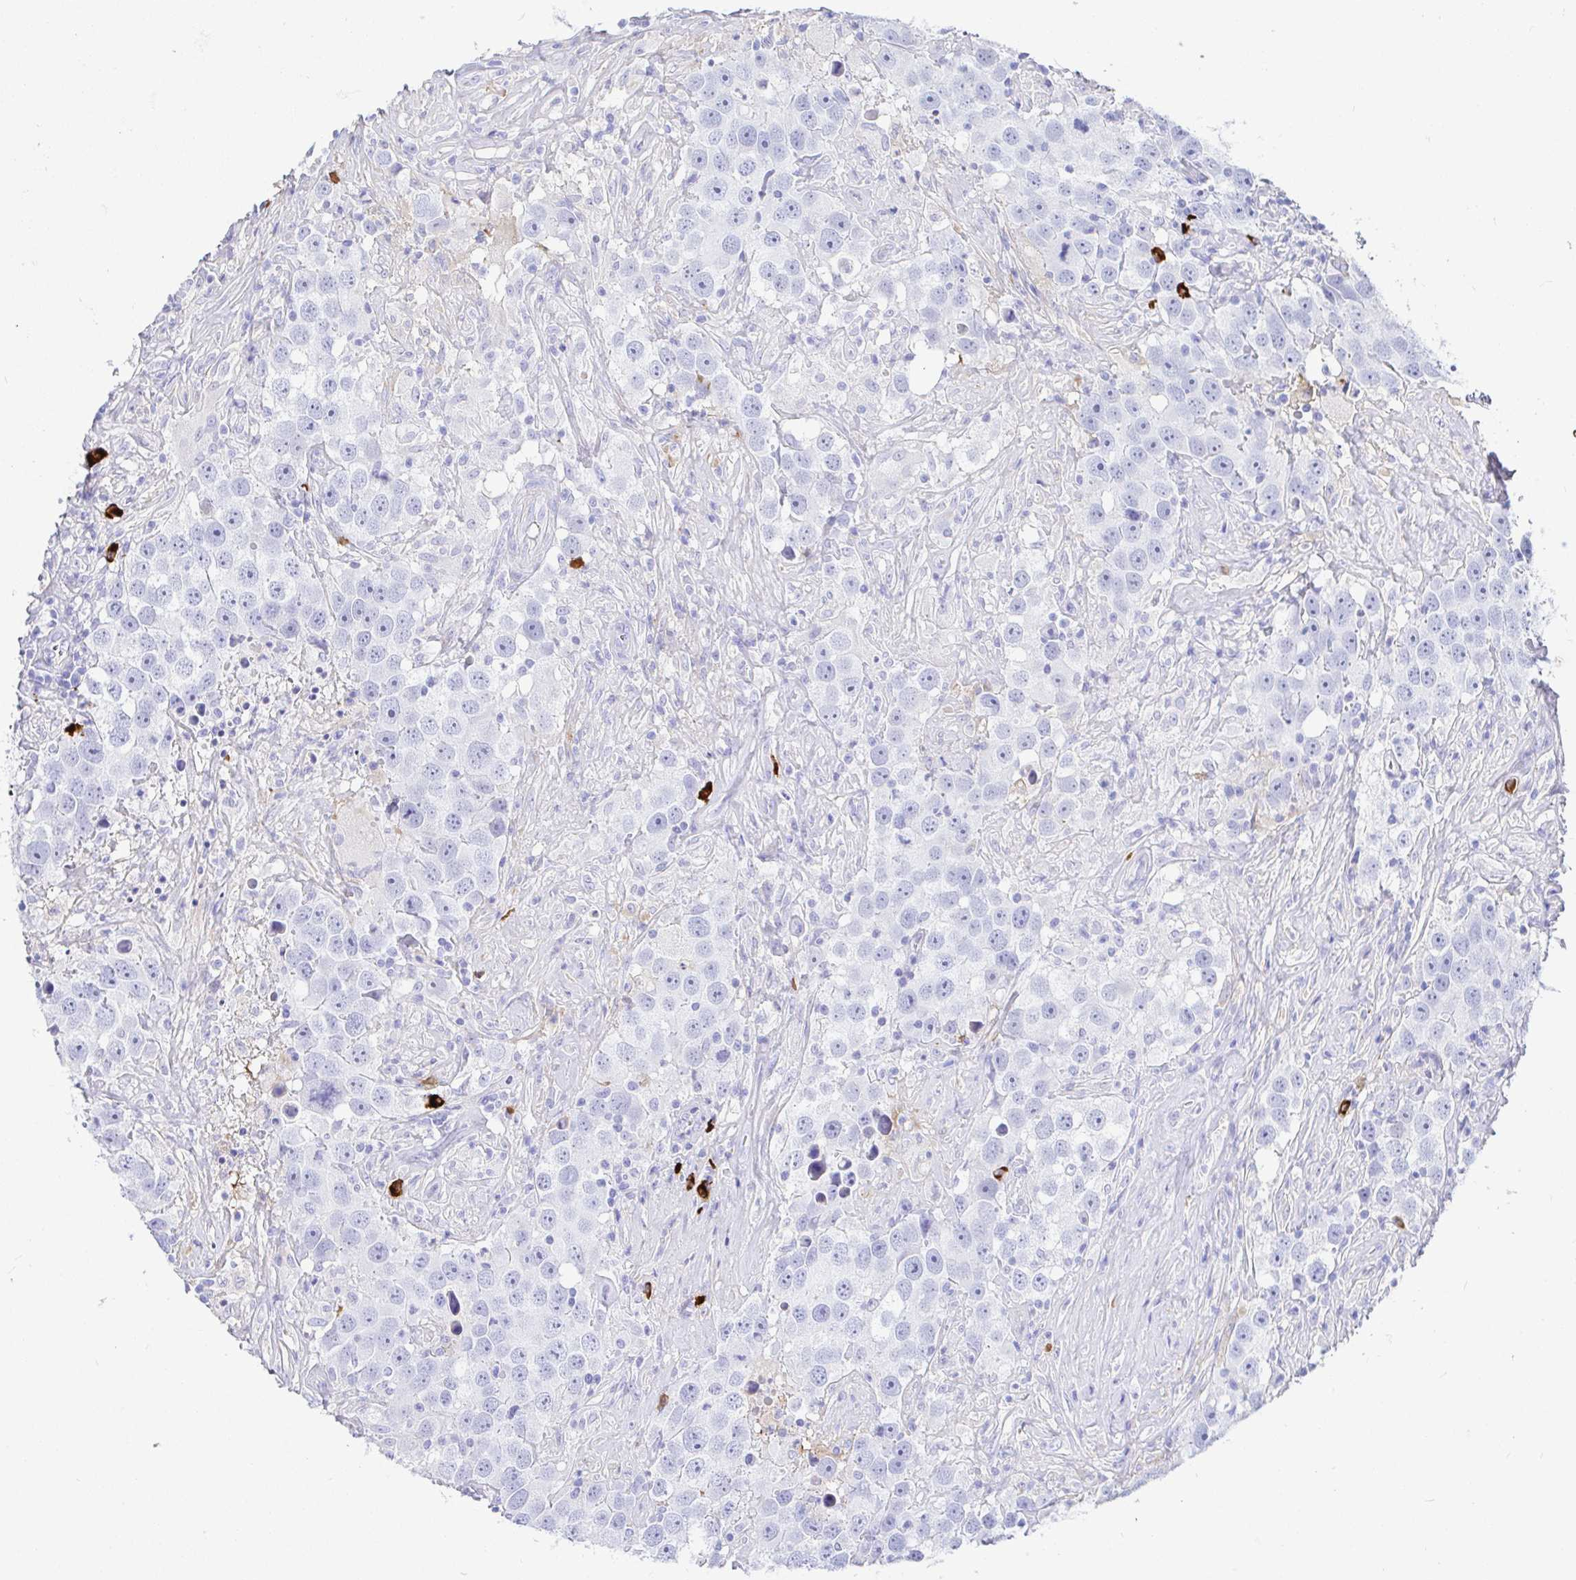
{"staining": {"intensity": "negative", "quantity": "none", "location": "none"}, "tissue": "testis cancer", "cell_type": "Tumor cells", "image_type": "cancer", "snomed": [{"axis": "morphology", "description": "Seminoma, NOS"}, {"axis": "topography", "description": "Testis"}], "caption": "IHC micrograph of testis cancer stained for a protein (brown), which shows no staining in tumor cells.", "gene": "CCDC62", "patient": {"sex": "male", "age": 49}}